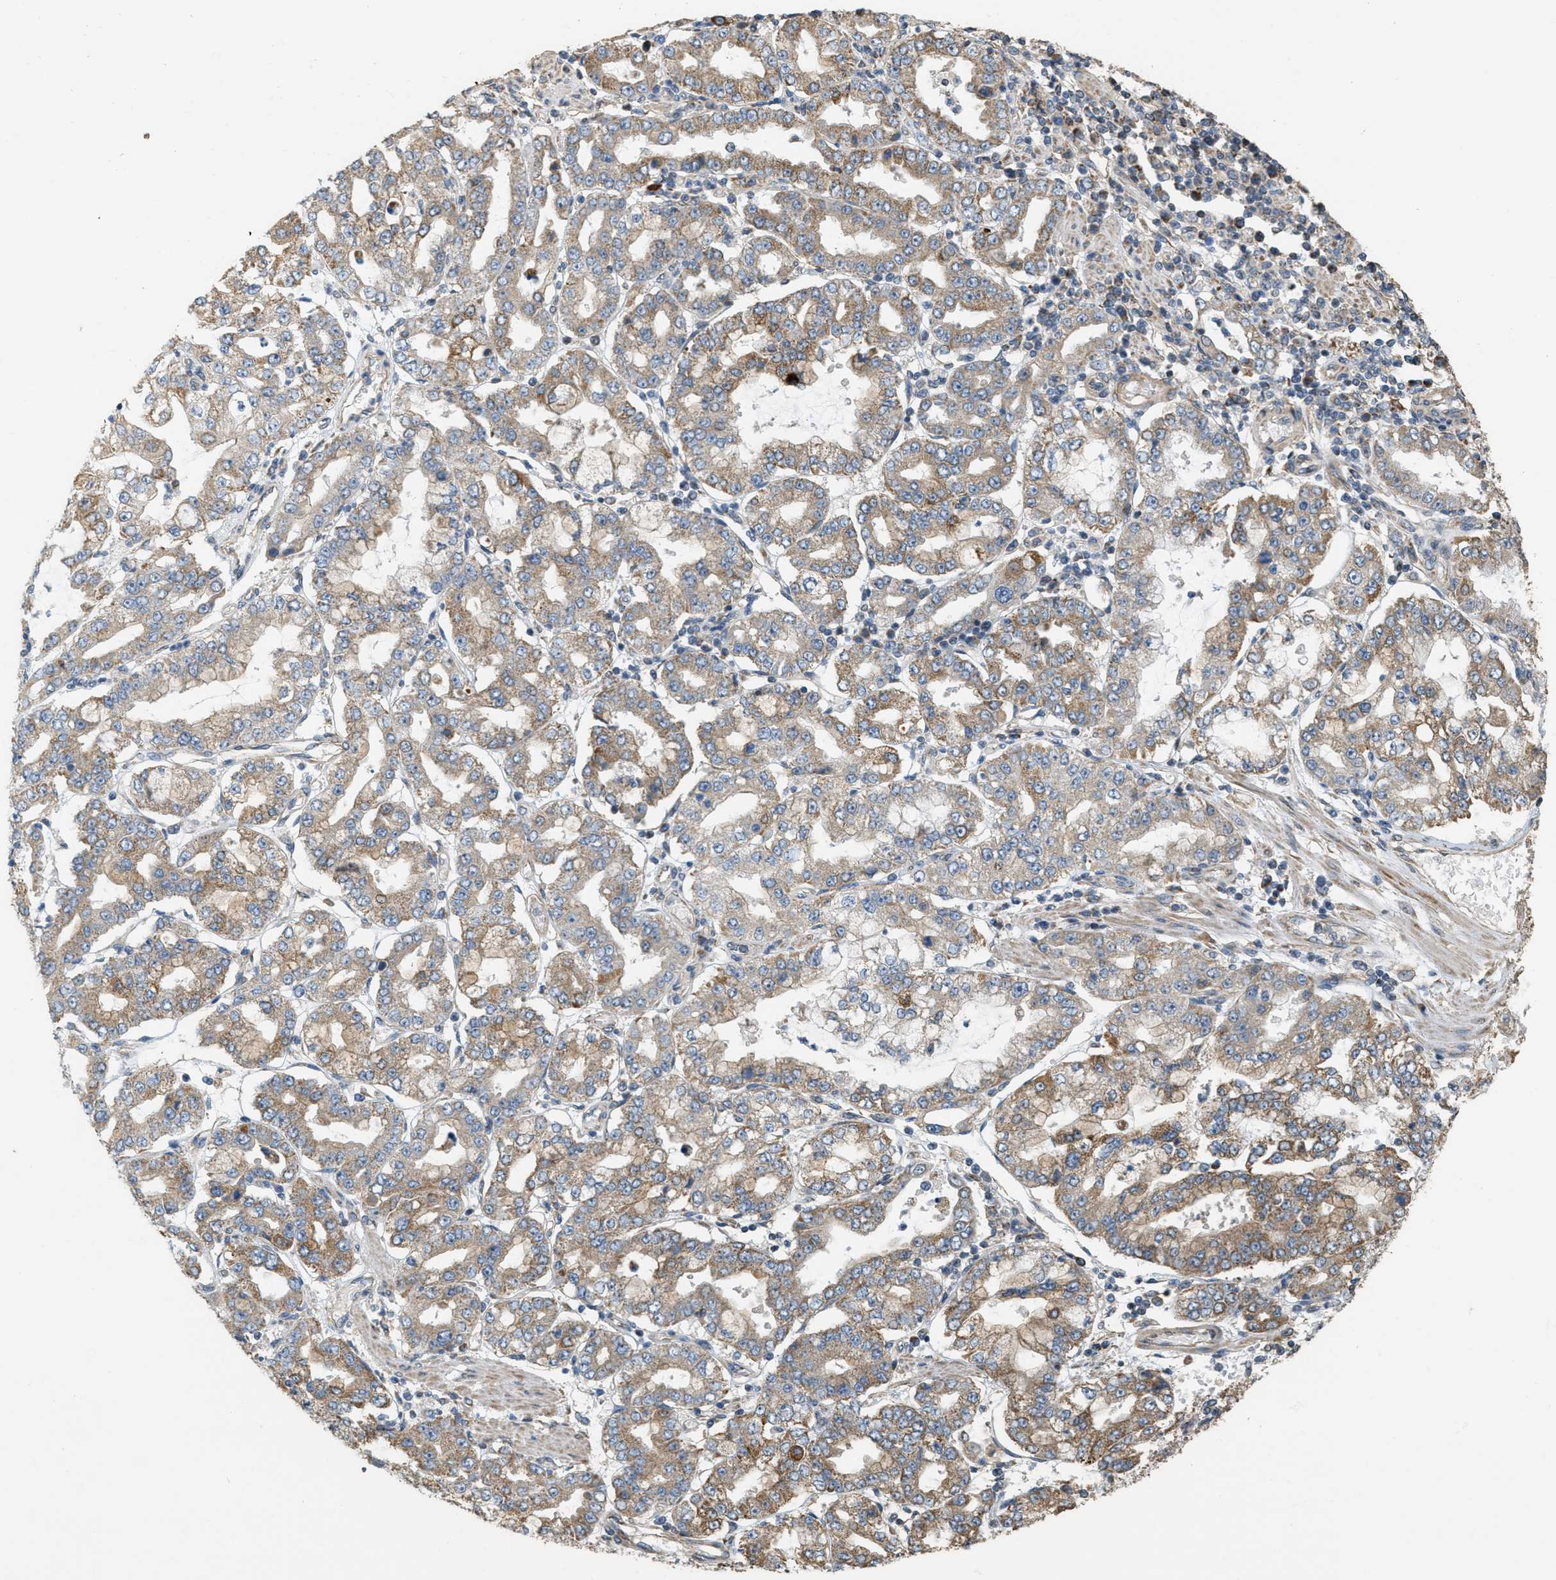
{"staining": {"intensity": "moderate", "quantity": ">75%", "location": "cytoplasmic/membranous"}, "tissue": "stomach cancer", "cell_type": "Tumor cells", "image_type": "cancer", "snomed": [{"axis": "morphology", "description": "Adenocarcinoma, NOS"}, {"axis": "topography", "description": "Stomach"}], "caption": "This histopathology image reveals immunohistochemistry staining of human adenocarcinoma (stomach), with medium moderate cytoplasmic/membranous expression in approximately >75% of tumor cells.", "gene": "KCNA4", "patient": {"sex": "male", "age": 76}}